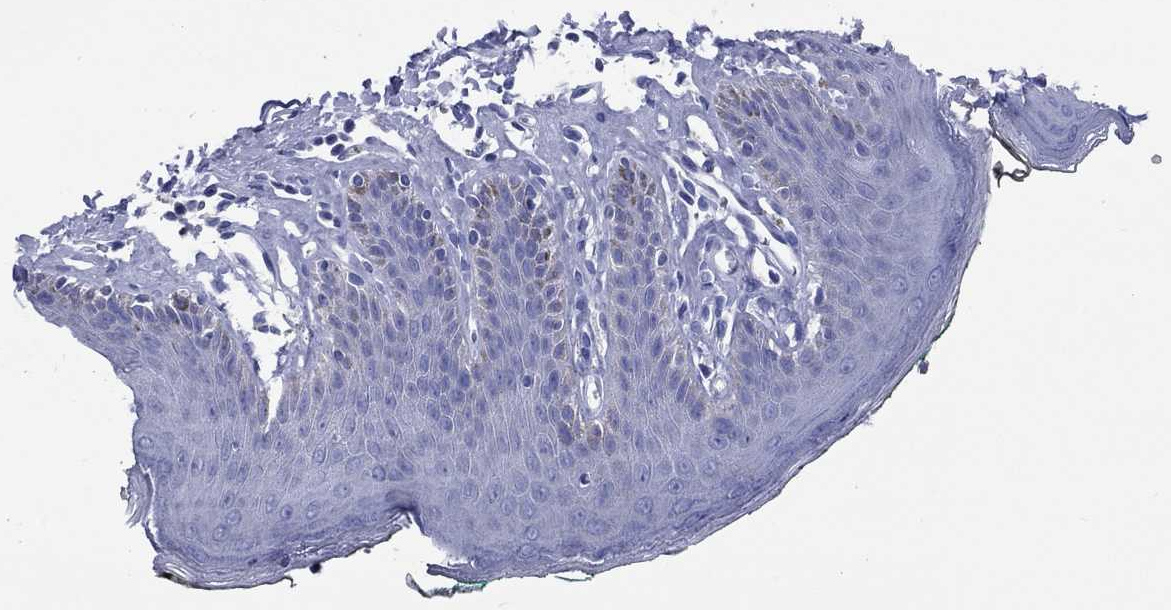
{"staining": {"intensity": "negative", "quantity": "none", "location": "none"}, "tissue": "skin", "cell_type": "Epidermal cells", "image_type": "normal", "snomed": [{"axis": "morphology", "description": "Normal tissue, NOS"}, {"axis": "topography", "description": "Vulva"}, {"axis": "topography", "description": "Peripheral nerve tissue"}], "caption": "IHC of normal human skin displays no positivity in epidermal cells.", "gene": "CCNA1", "patient": {"sex": "female", "age": 66}}